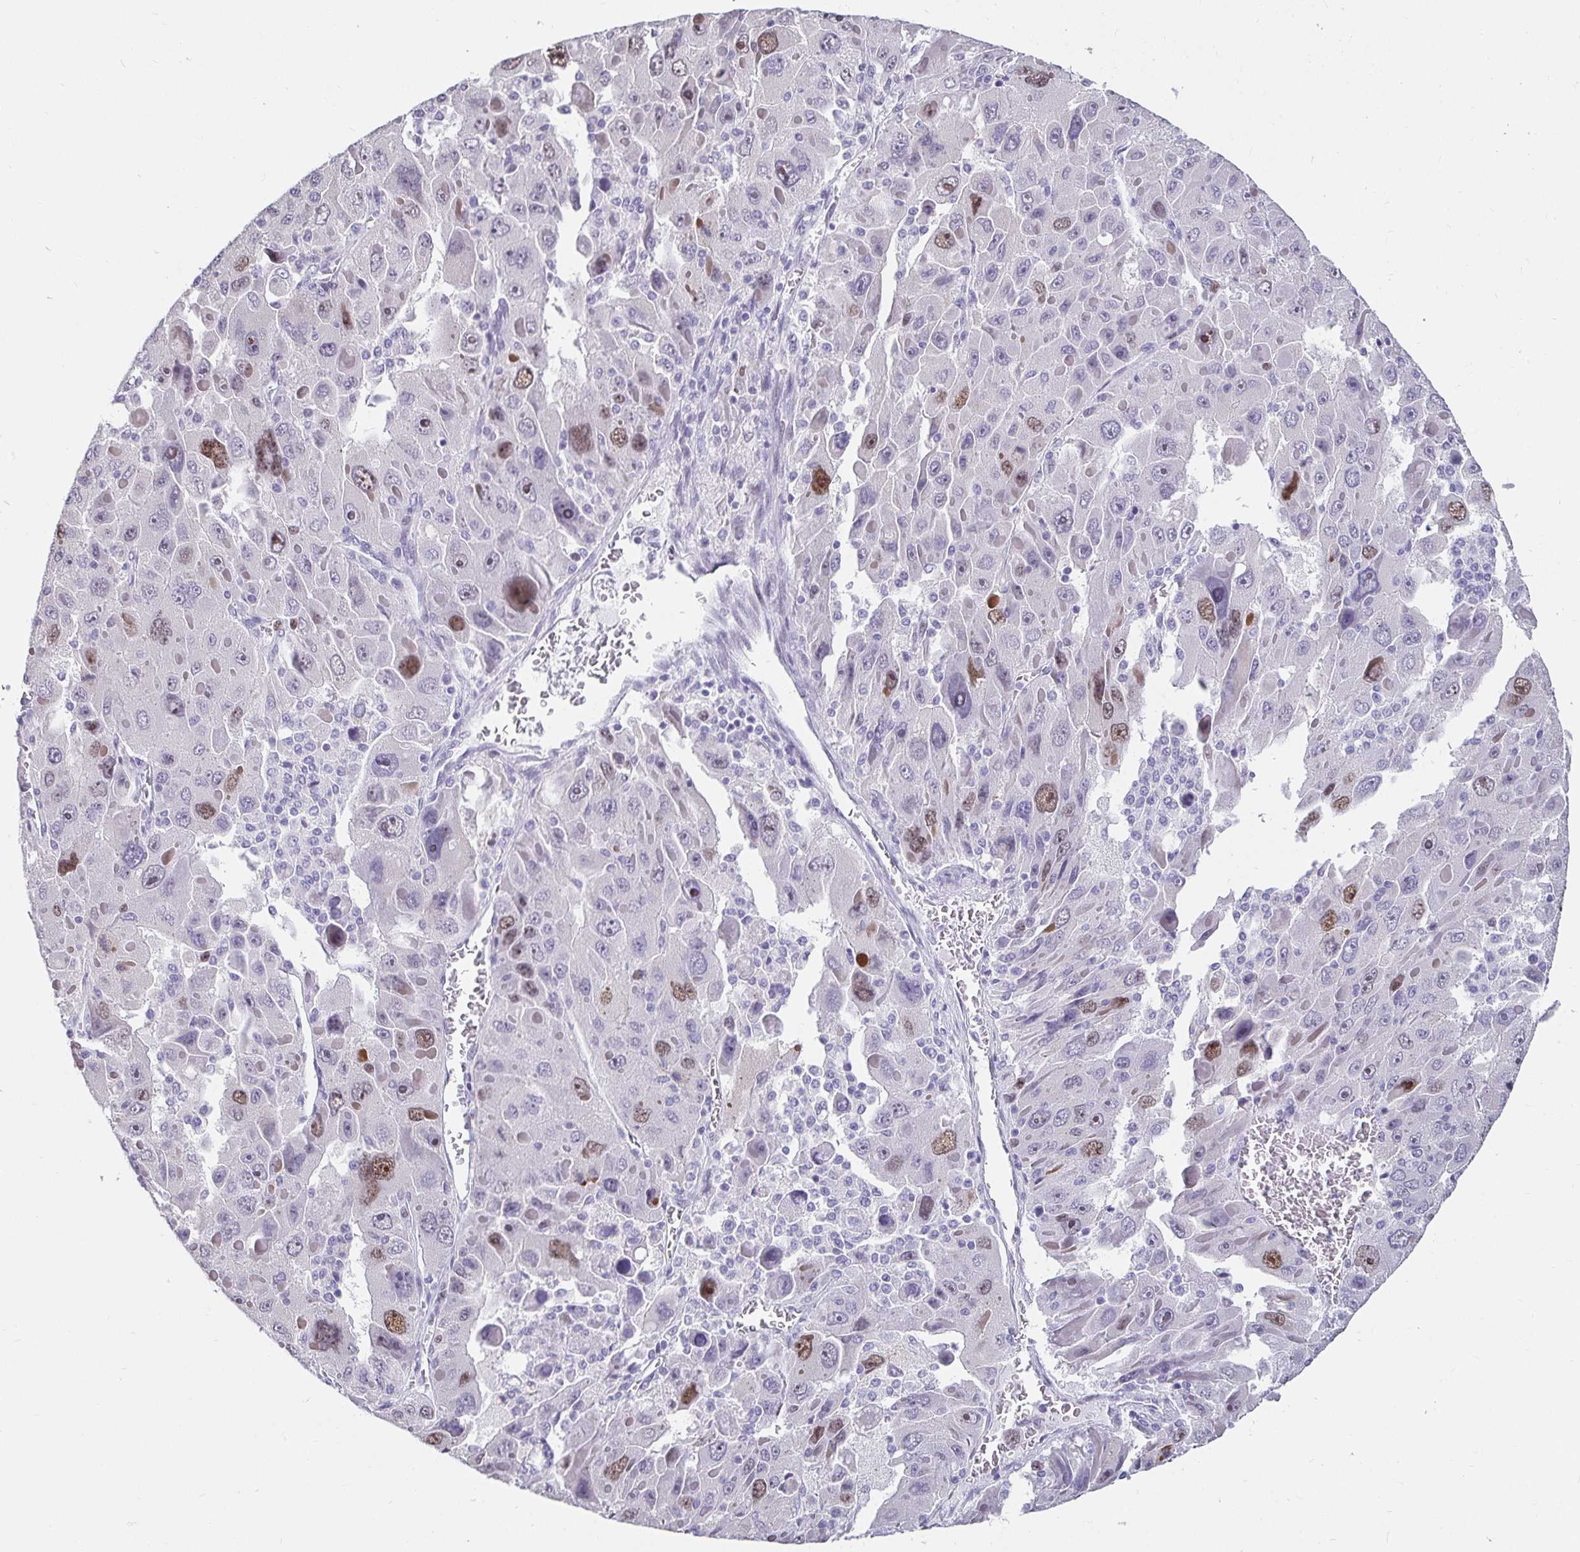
{"staining": {"intensity": "moderate", "quantity": "<25%", "location": "nuclear"}, "tissue": "liver cancer", "cell_type": "Tumor cells", "image_type": "cancer", "snomed": [{"axis": "morphology", "description": "Carcinoma, Hepatocellular, NOS"}, {"axis": "topography", "description": "Liver"}], "caption": "Tumor cells demonstrate low levels of moderate nuclear positivity in approximately <25% of cells in human hepatocellular carcinoma (liver).", "gene": "ANLN", "patient": {"sex": "female", "age": 41}}